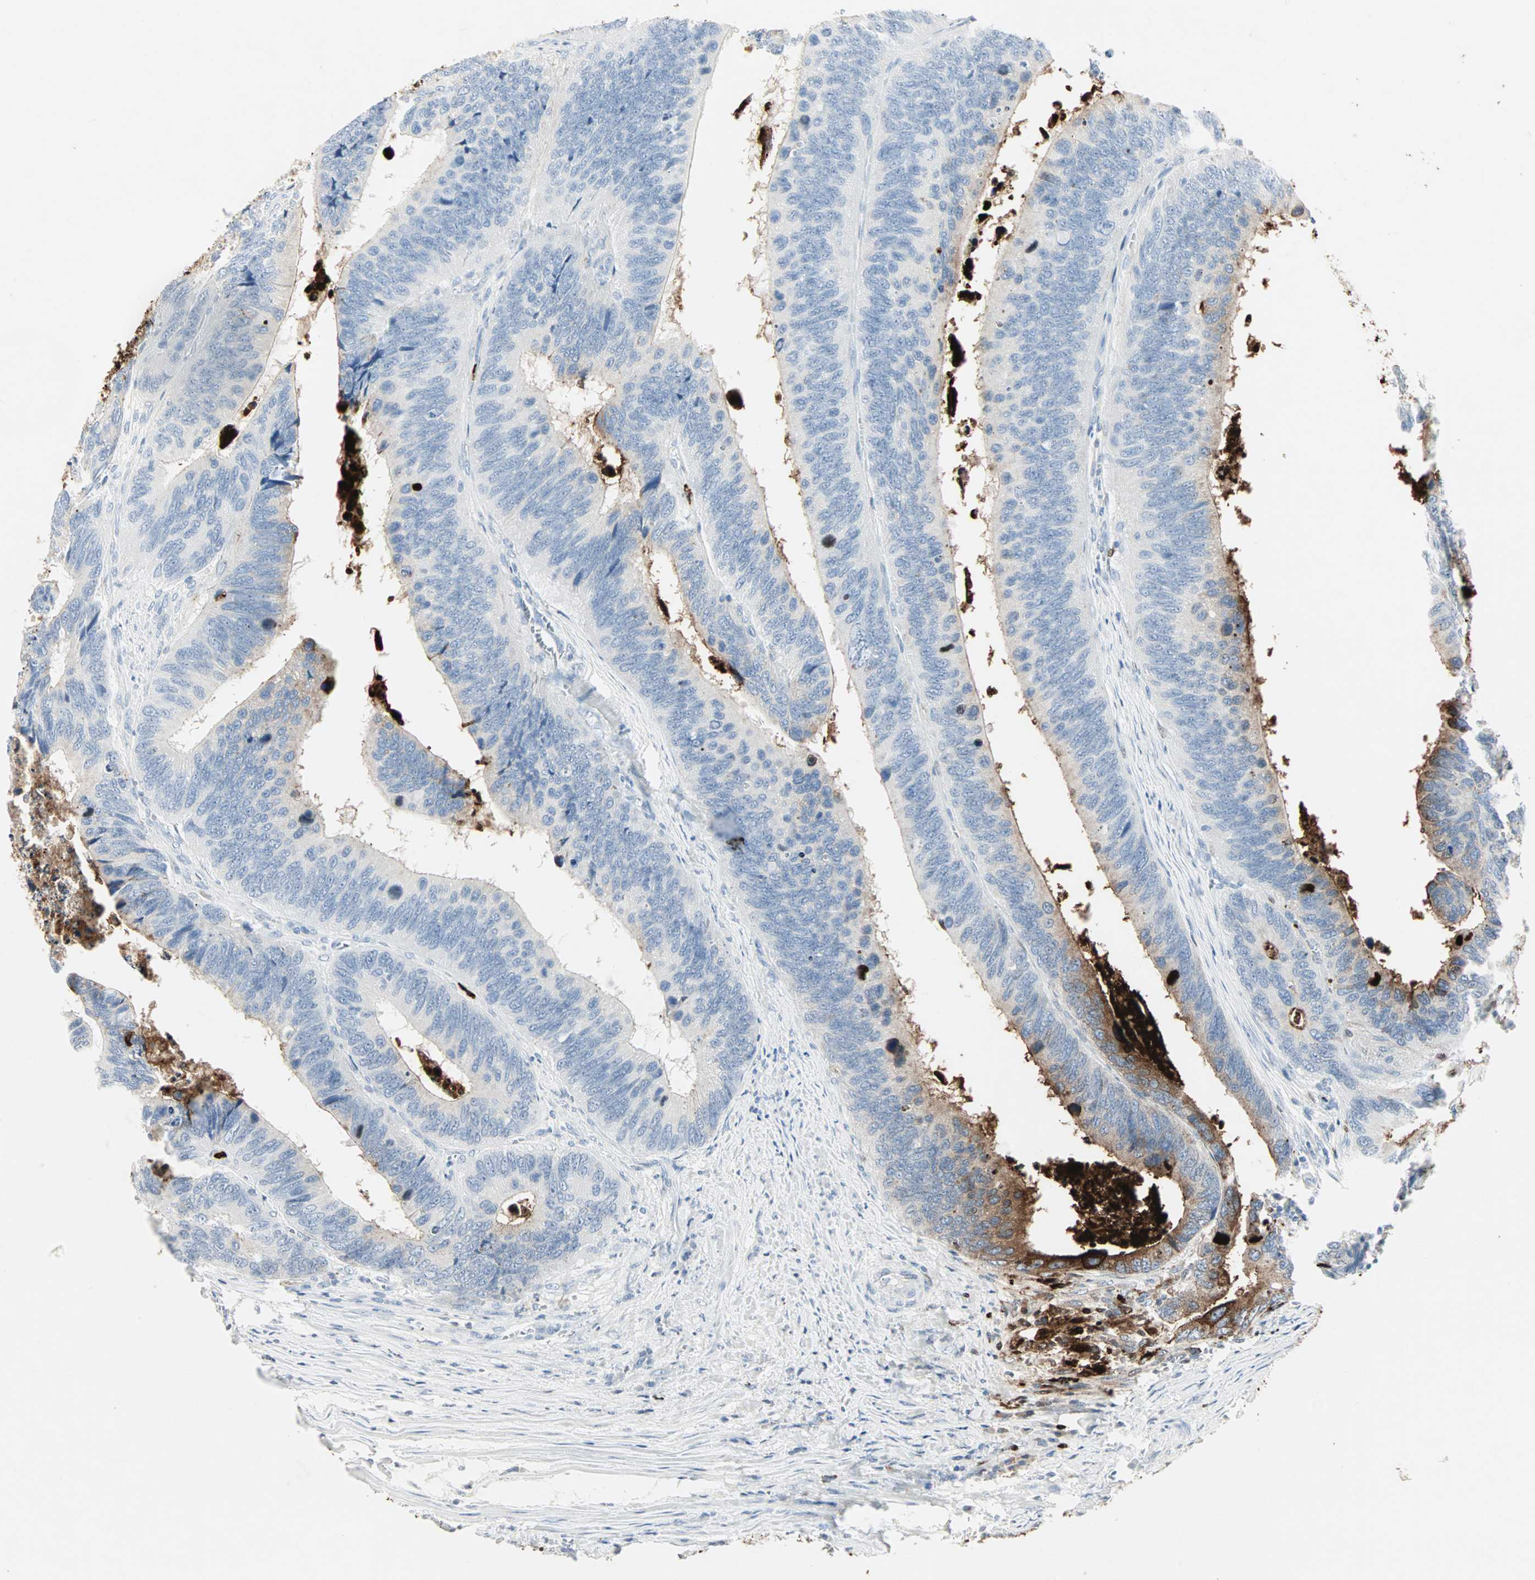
{"staining": {"intensity": "strong", "quantity": "25%-75%", "location": "cytoplasmic/membranous"}, "tissue": "colorectal cancer", "cell_type": "Tumor cells", "image_type": "cancer", "snomed": [{"axis": "morphology", "description": "Adenocarcinoma, NOS"}, {"axis": "topography", "description": "Colon"}], "caption": "Immunohistochemistry (IHC) (DAB (3,3'-diaminobenzidine)) staining of human adenocarcinoma (colorectal) reveals strong cytoplasmic/membranous protein expression in about 25%-75% of tumor cells. The protein of interest is shown in brown color, while the nuclei are stained blue.", "gene": "CEACAM6", "patient": {"sex": "male", "age": 72}}